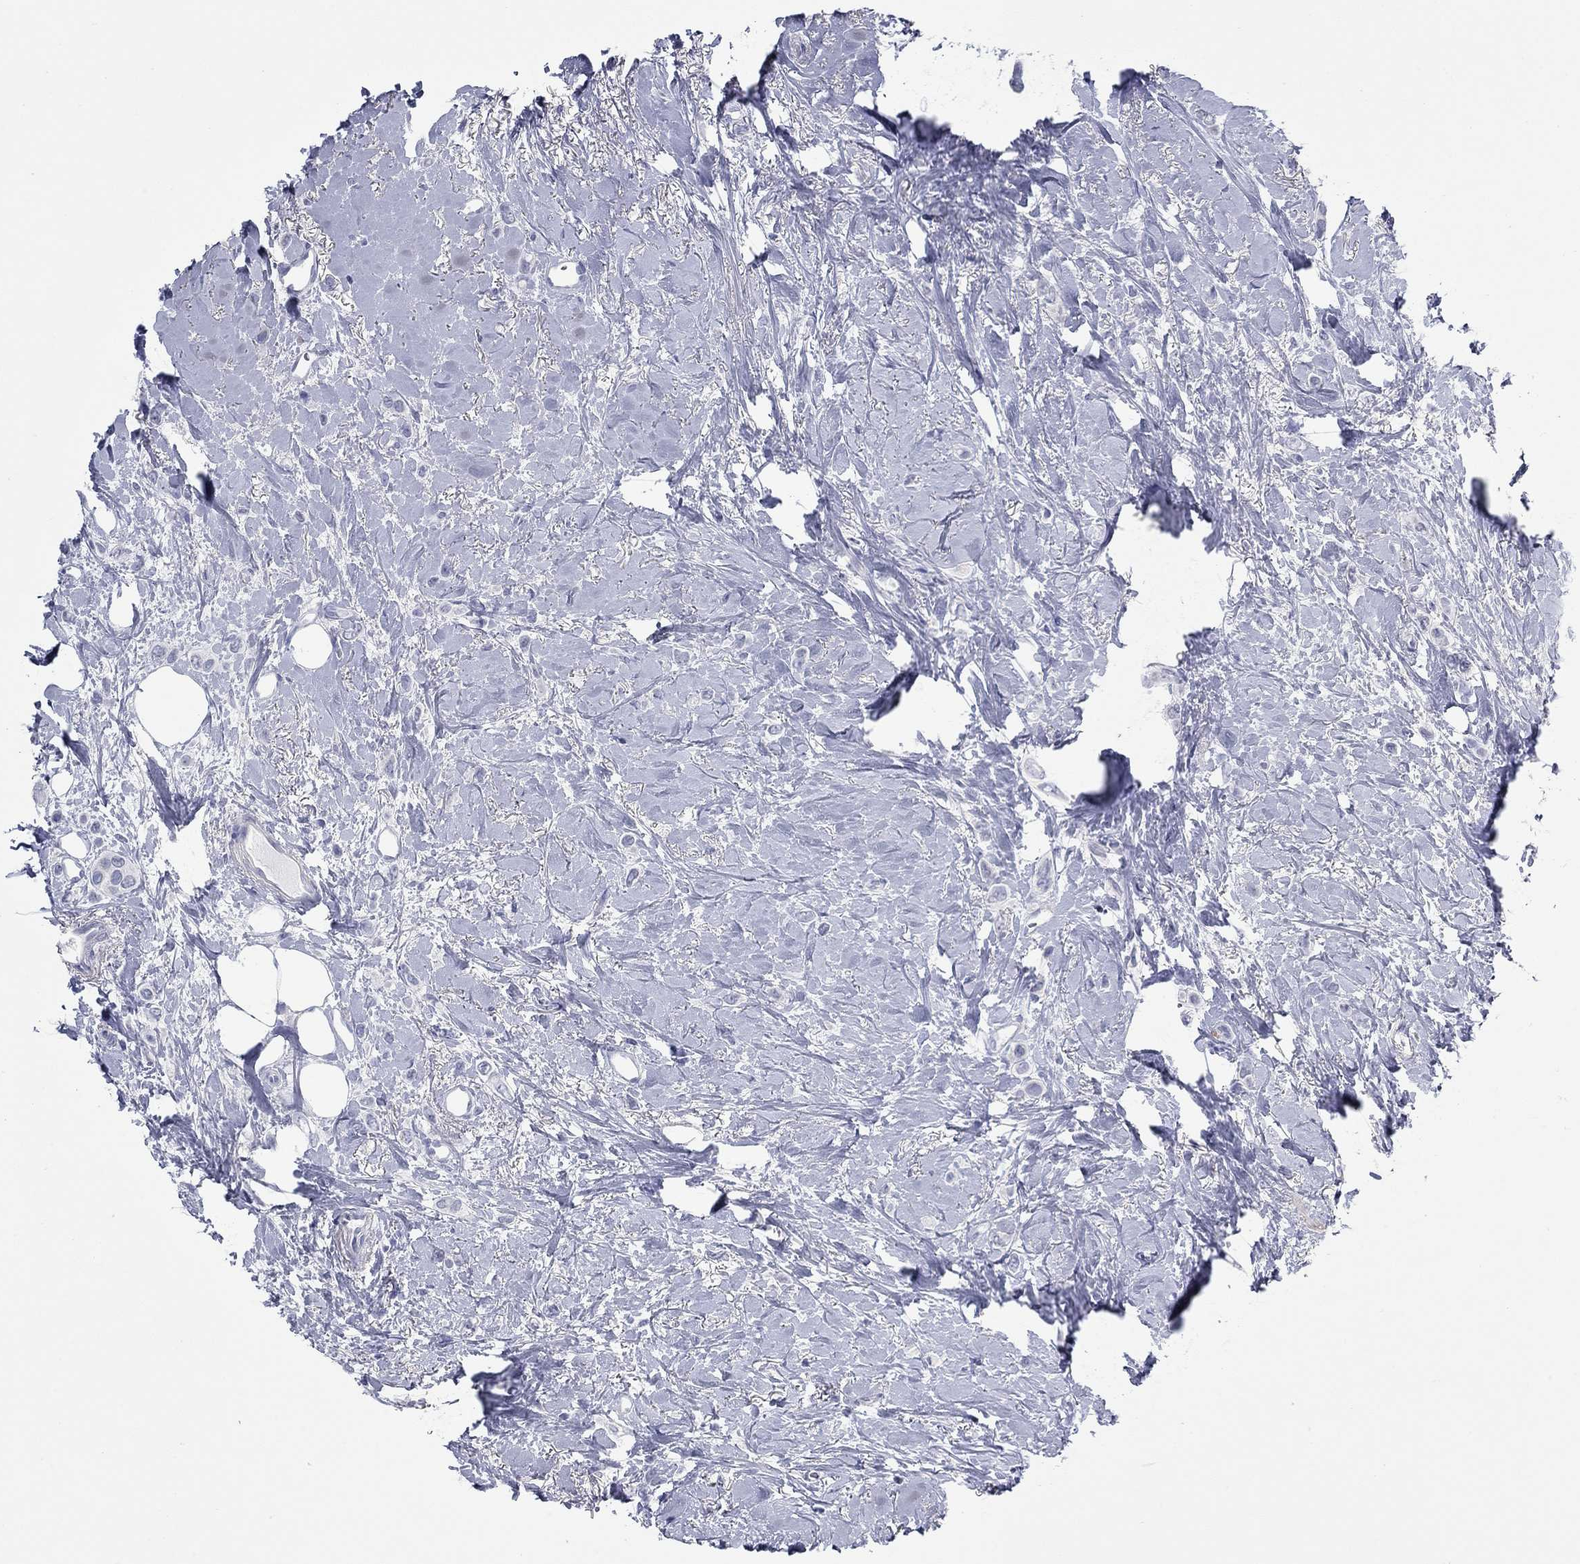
{"staining": {"intensity": "negative", "quantity": "none", "location": "none"}, "tissue": "breast cancer", "cell_type": "Tumor cells", "image_type": "cancer", "snomed": [{"axis": "morphology", "description": "Lobular carcinoma"}, {"axis": "topography", "description": "Breast"}], "caption": "The immunohistochemistry photomicrograph has no significant positivity in tumor cells of lobular carcinoma (breast) tissue.", "gene": "KIRREL2", "patient": {"sex": "female", "age": 66}}